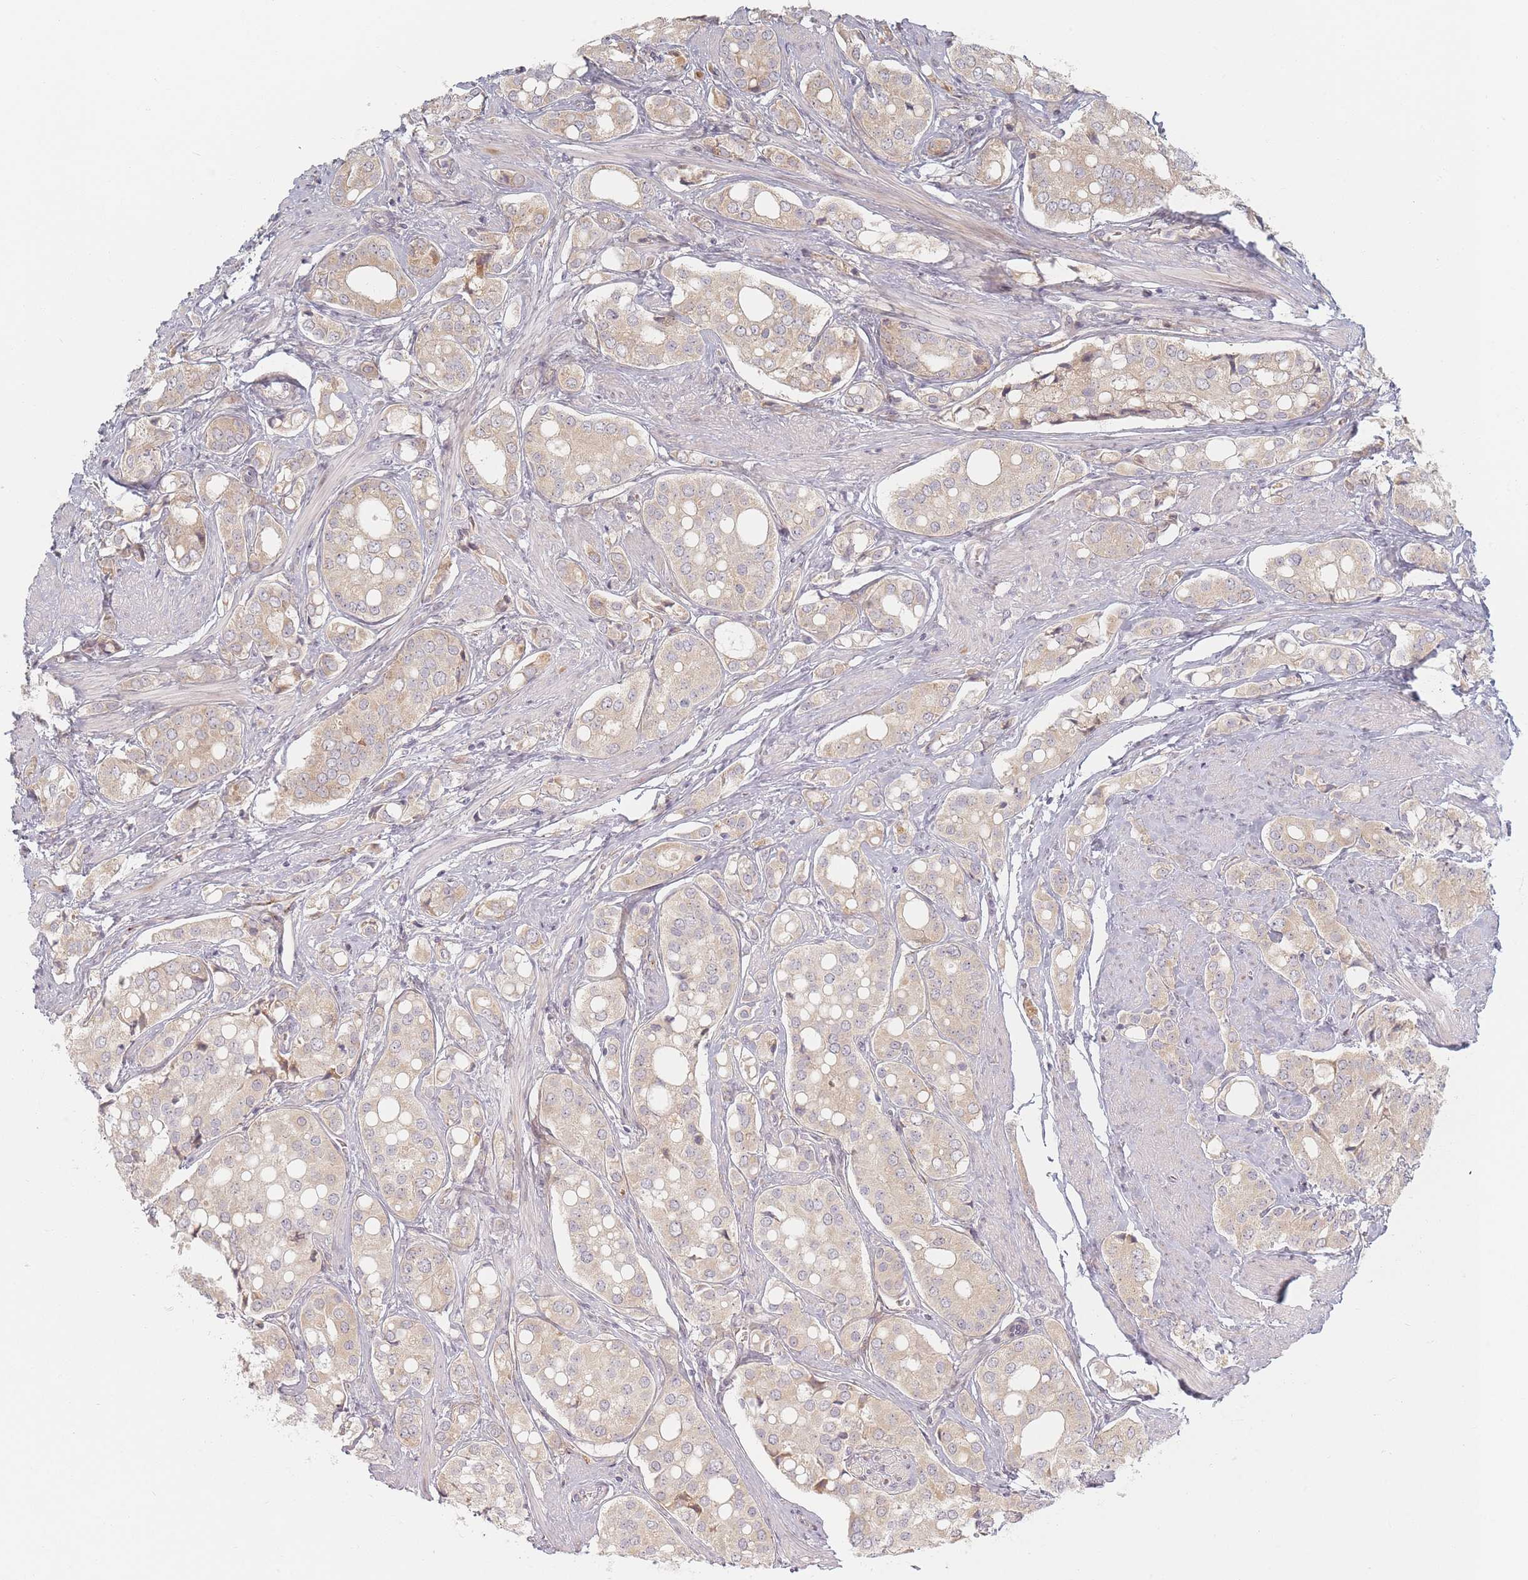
{"staining": {"intensity": "weak", "quantity": ">75%", "location": "cytoplasmic/membranous"}, "tissue": "prostate cancer", "cell_type": "Tumor cells", "image_type": "cancer", "snomed": [{"axis": "morphology", "description": "Adenocarcinoma, High grade"}, {"axis": "topography", "description": "Prostate"}], "caption": "Prostate cancer stained with DAB (3,3'-diaminobenzidine) immunohistochemistry demonstrates low levels of weak cytoplasmic/membranous expression in about >75% of tumor cells.", "gene": "ZKSCAN7", "patient": {"sex": "male", "age": 71}}